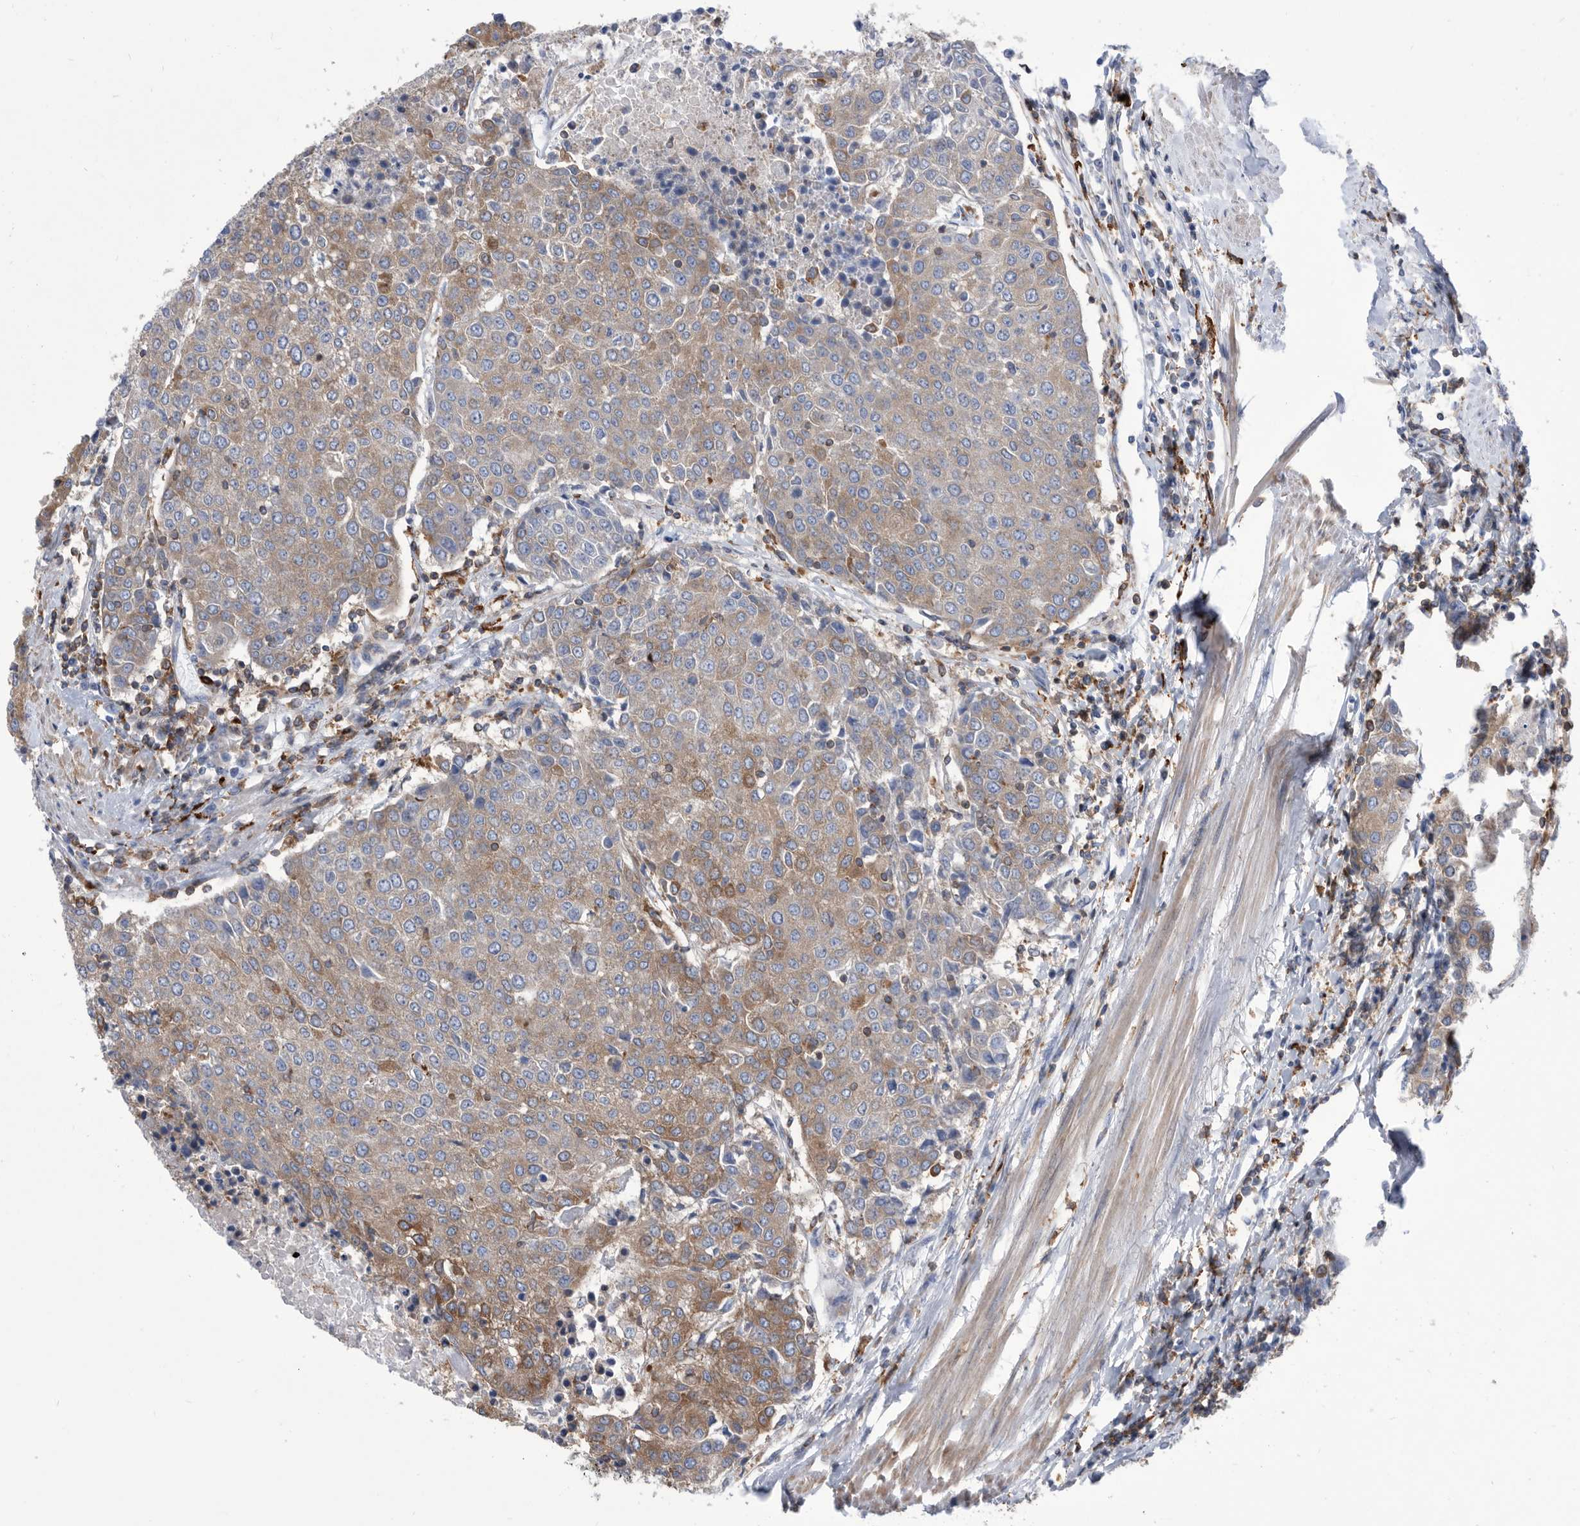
{"staining": {"intensity": "moderate", "quantity": "<25%", "location": "cytoplasmic/membranous"}, "tissue": "urothelial cancer", "cell_type": "Tumor cells", "image_type": "cancer", "snomed": [{"axis": "morphology", "description": "Urothelial carcinoma, High grade"}, {"axis": "topography", "description": "Urinary bladder"}], "caption": "High-grade urothelial carcinoma tissue shows moderate cytoplasmic/membranous expression in approximately <25% of tumor cells, visualized by immunohistochemistry.", "gene": "SMG7", "patient": {"sex": "female", "age": 85}}